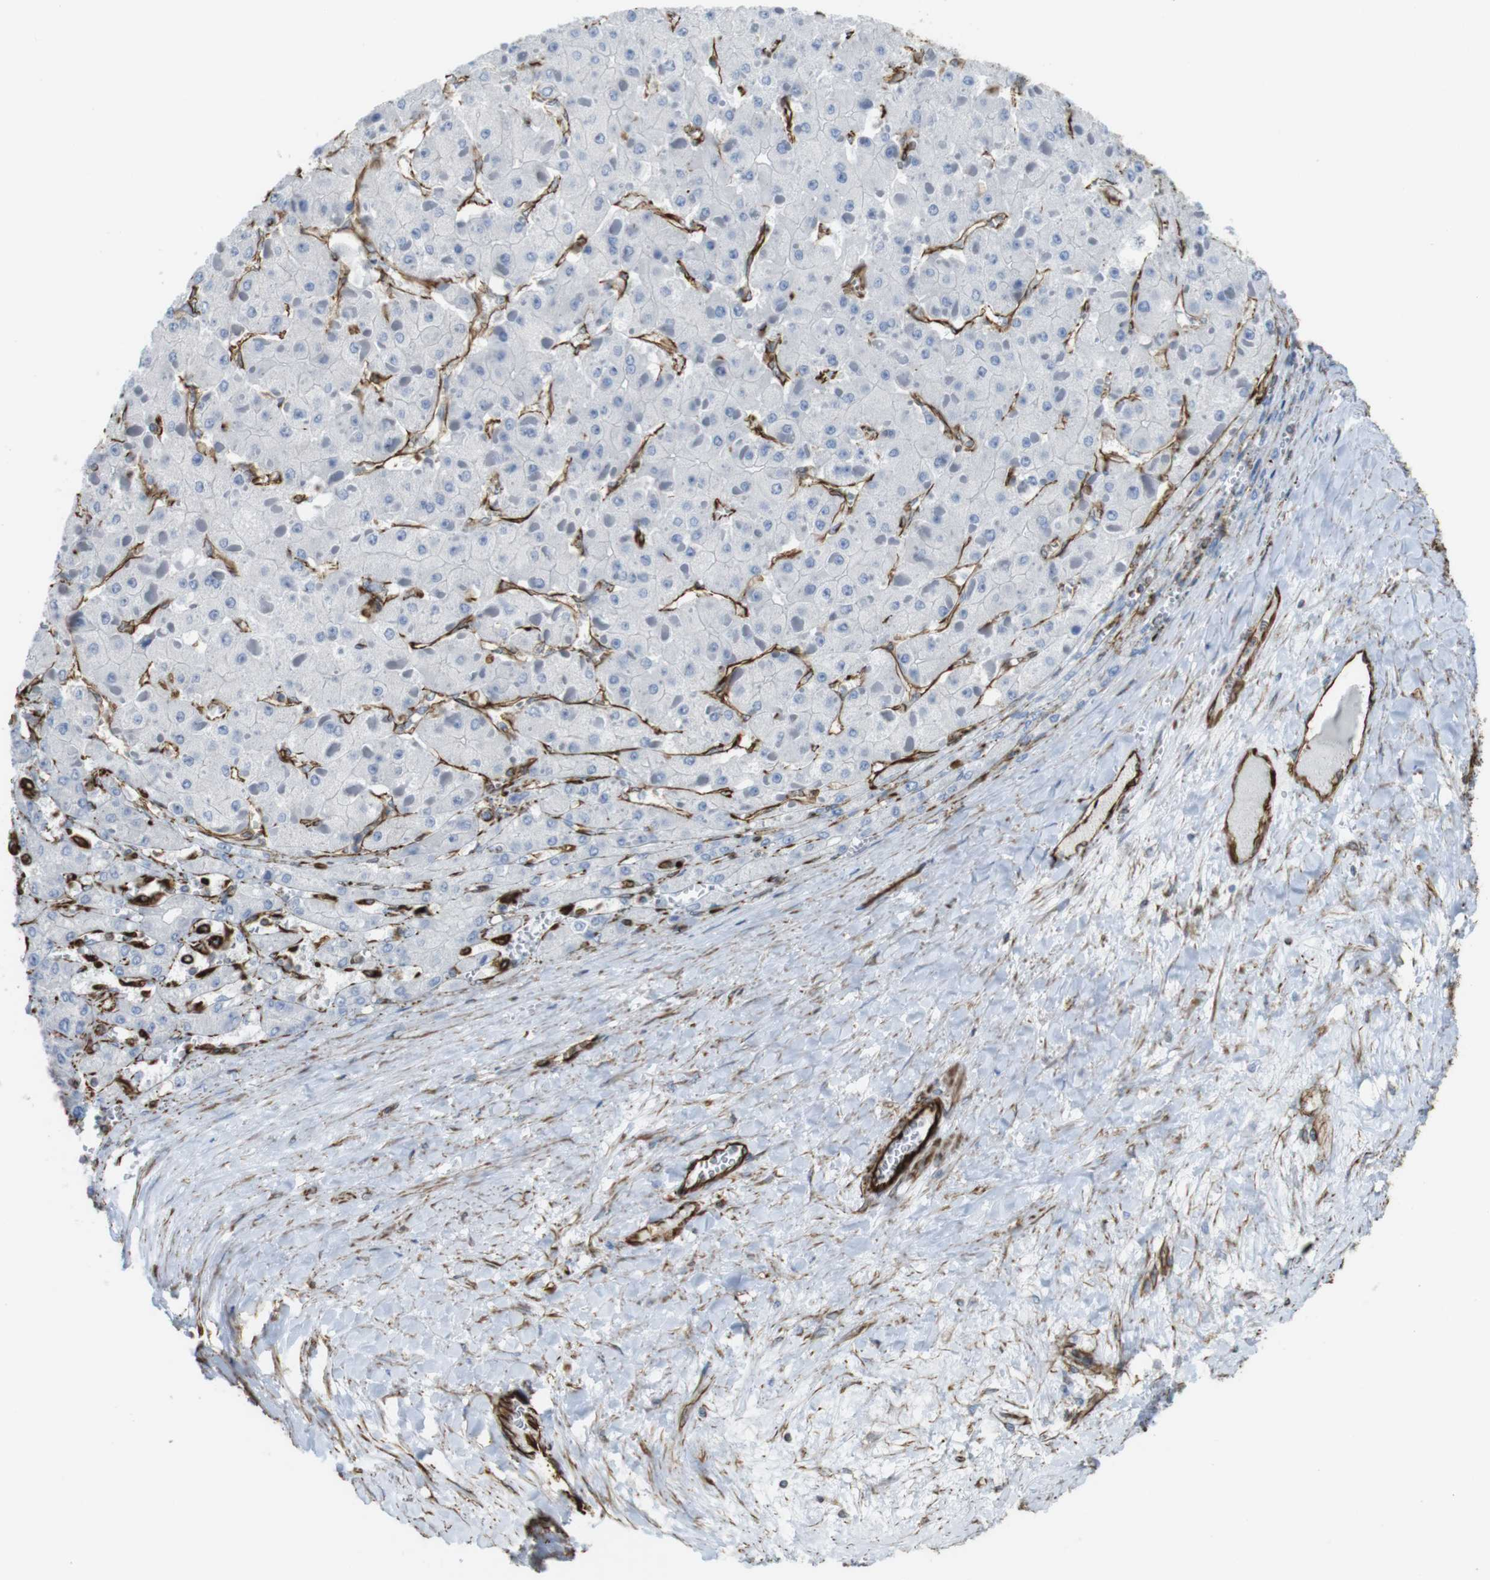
{"staining": {"intensity": "negative", "quantity": "none", "location": "none"}, "tissue": "liver cancer", "cell_type": "Tumor cells", "image_type": "cancer", "snomed": [{"axis": "morphology", "description": "Carcinoma, Hepatocellular, NOS"}, {"axis": "topography", "description": "Liver"}], "caption": "High power microscopy image of an IHC photomicrograph of liver cancer, revealing no significant expression in tumor cells.", "gene": "RALGPS1", "patient": {"sex": "female", "age": 73}}